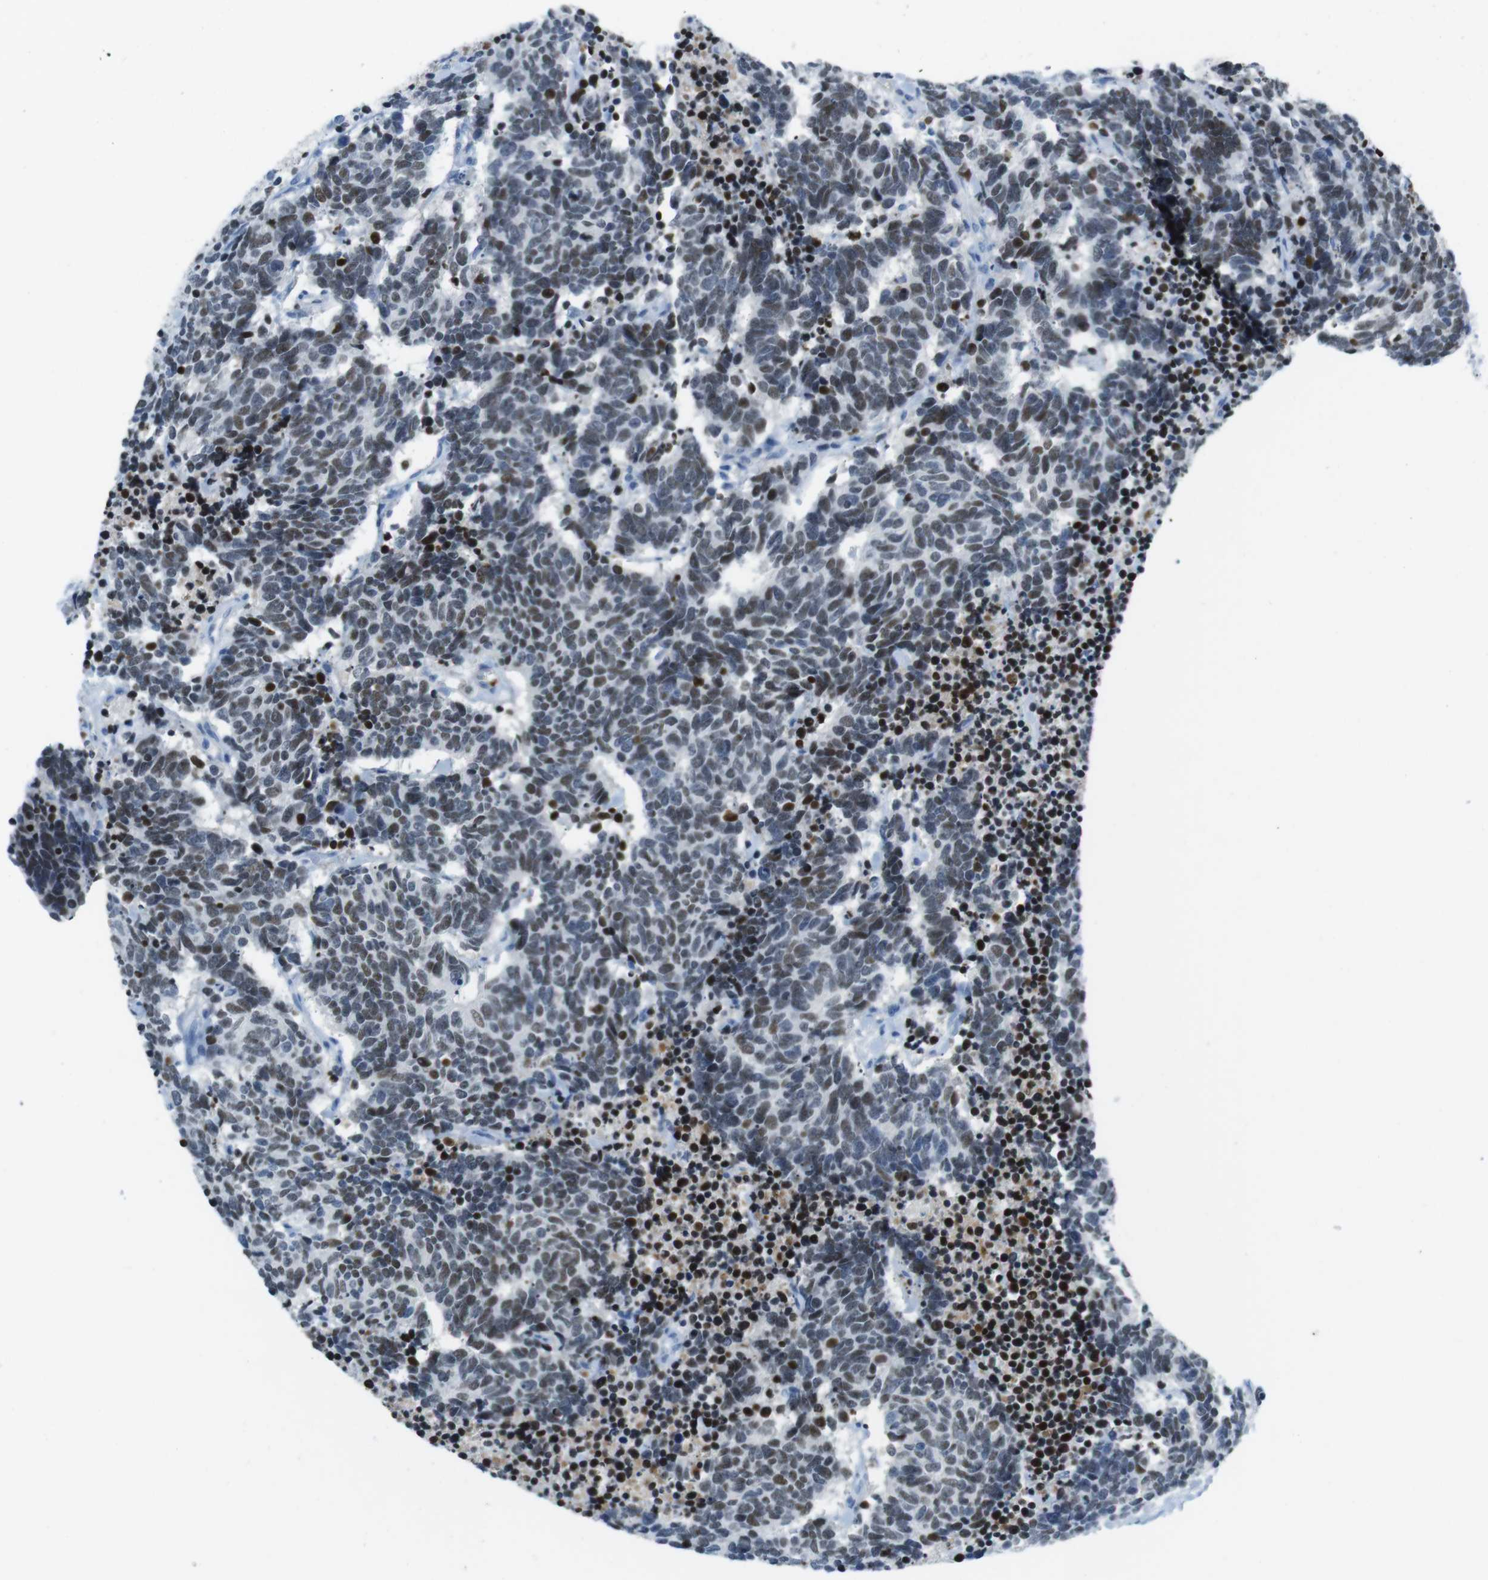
{"staining": {"intensity": "weak", "quantity": "25%-75%", "location": "nuclear"}, "tissue": "carcinoid", "cell_type": "Tumor cells", "image_type": "cancer", "snomed": [{"axis": "morphology", "description": "Carcinoma, NOS"}, {"axis": "morphology", "description": "Carcinoid, malignant, NOS"}, {"axis": "topography", "description": "Urinary bladder"}], "caption": "Immunohistochemistry (IHC) (DAB (3,3'-diaminobenzidine)) staining of human carcinoid reveals weak nuclear protein expression in about 25%-75% of tumor cells.", "gene": "TFAP2C", "patient": {"sex": "male", "age": 57}}